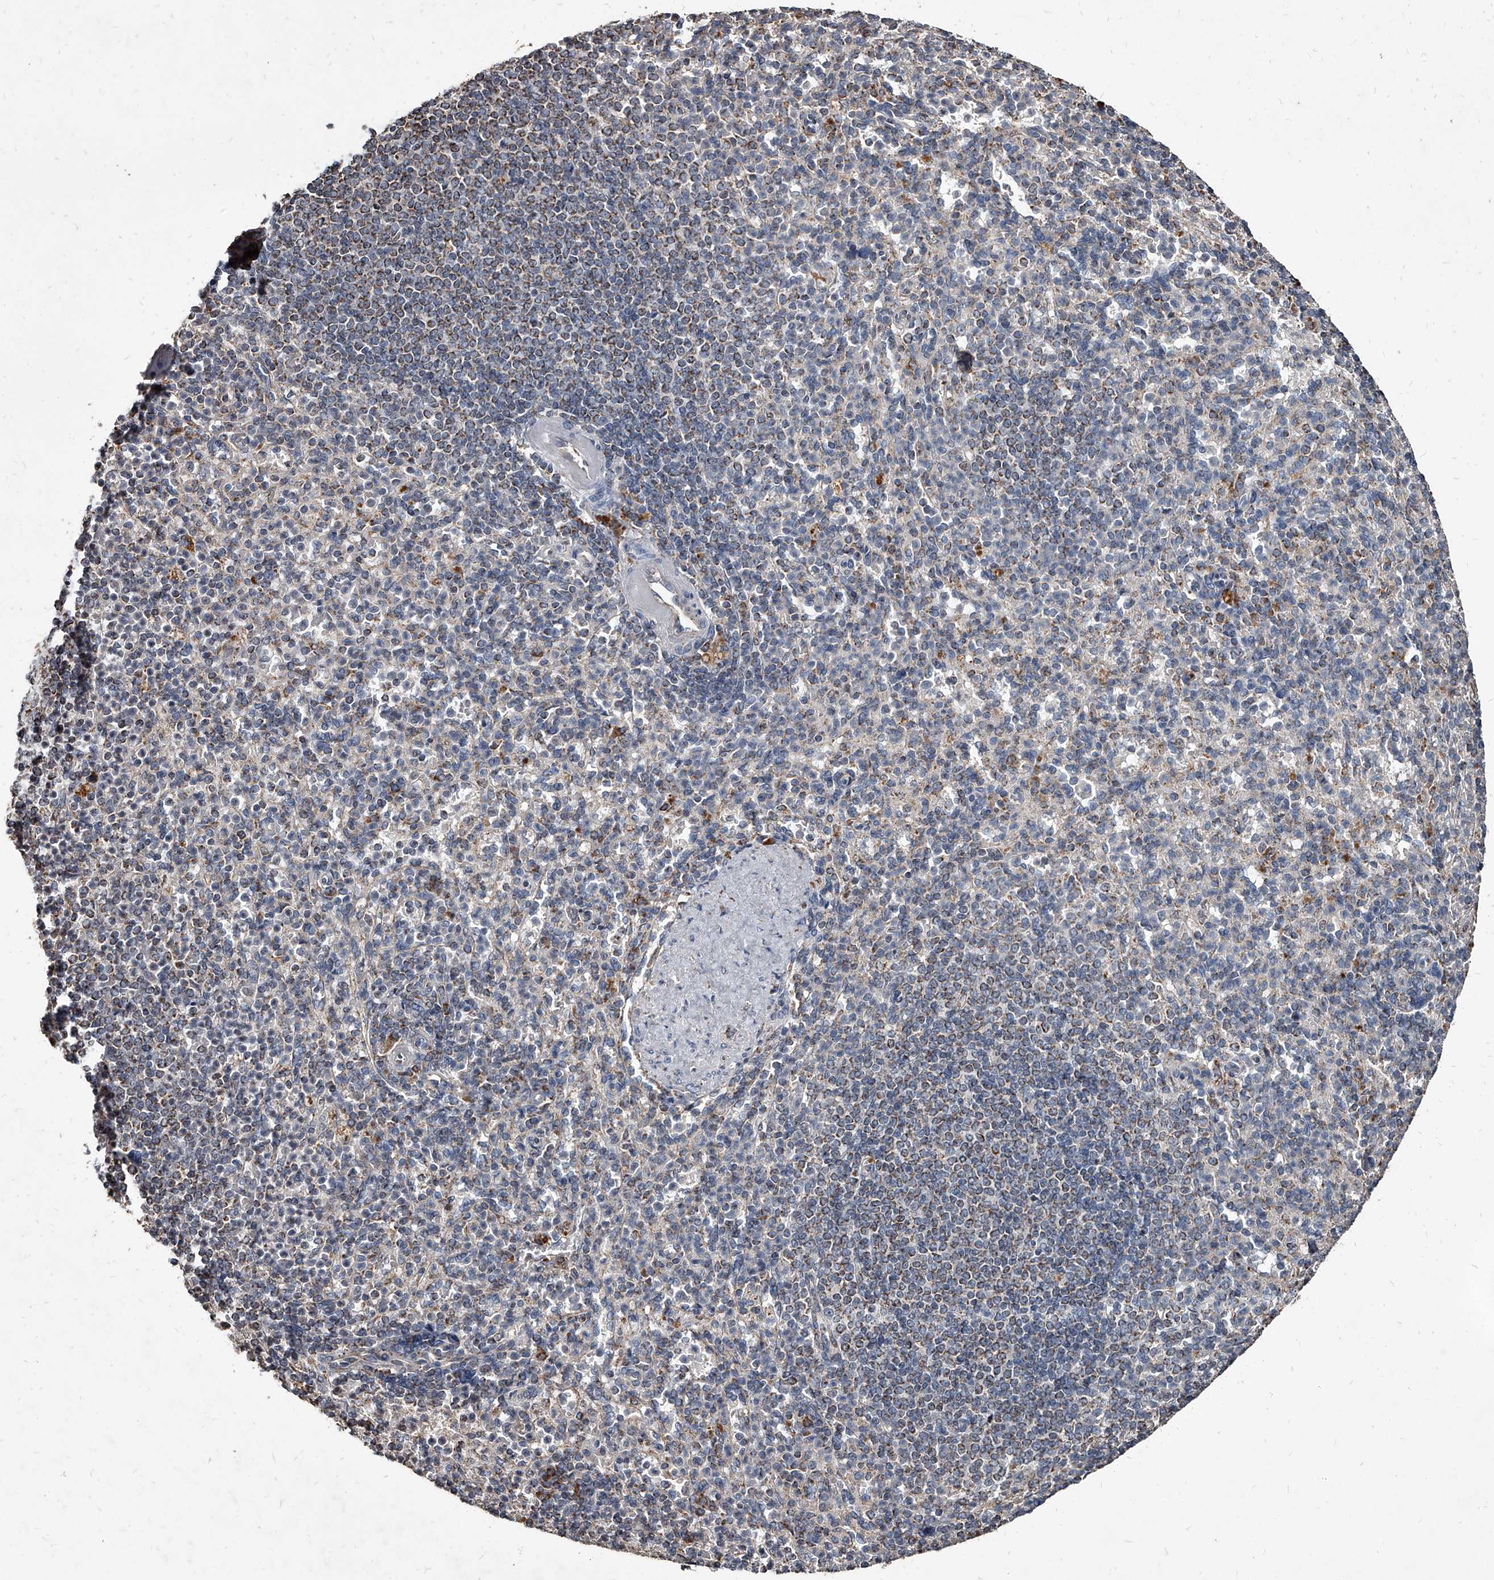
{"staining": {"intensity": "weak", "quantity": "<25%", "location": "cytoplasmic/membranous"}, "tissue": "spleen", "cell_type": "Cells in red pulp", "image_type": "normal", "snomed": [{"axis": "morphology", "description": "Normal tissue, NOS"}, {"axis": "topography", "description": "Spleen"}], "caption": "The histopathology image displays no significant expression in cells in red pulp of spleen. Brightfield microscopy of immunohistochemistry stained with DAB (brown) and hematoxylin (blue), captured at high magnification.", "gene": "GPR183", "patient": {"sex": "female", "age": 74}}